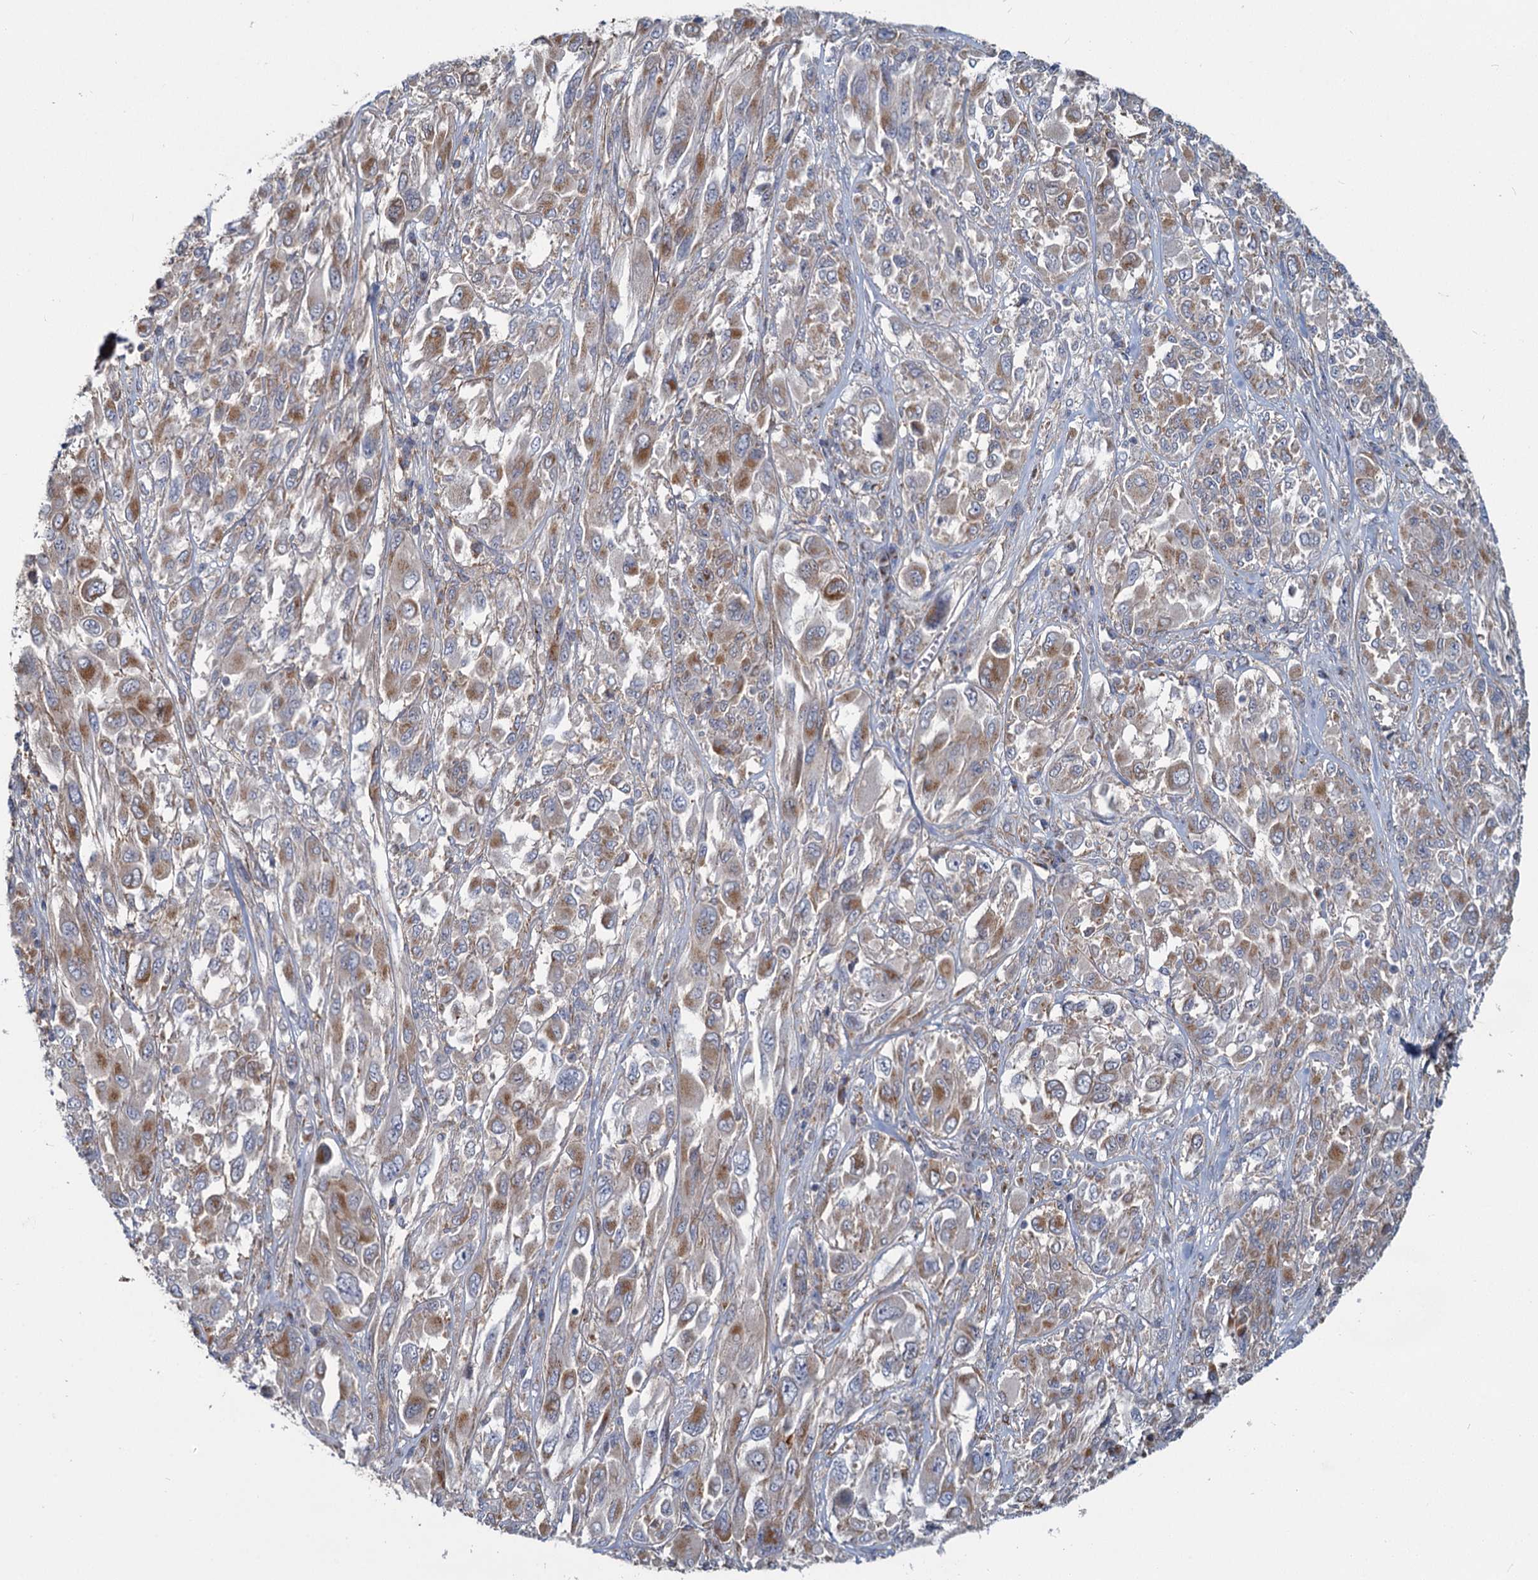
{"staining": {"intensity": "moderate", "quantity": ">75%", "location": "cytoplasmic/membranous"}, "tissue": "melanoma", "cell_type": "Tumor cells", "image_type": "cancer", "snomed": [{"axis": "morphology", "description": "Malignant melanoma, NOS"}, {"axis": "topography", "description": "Skin"}], "caption": "Approximately >75% of tumor cells in melanoma reveal moderate cytoplasmic/membranous protein expression as visualized by brown immunohistochemical staining.", "gene": "ADCY2", "patient": {"sex": "female", "age": 91}}